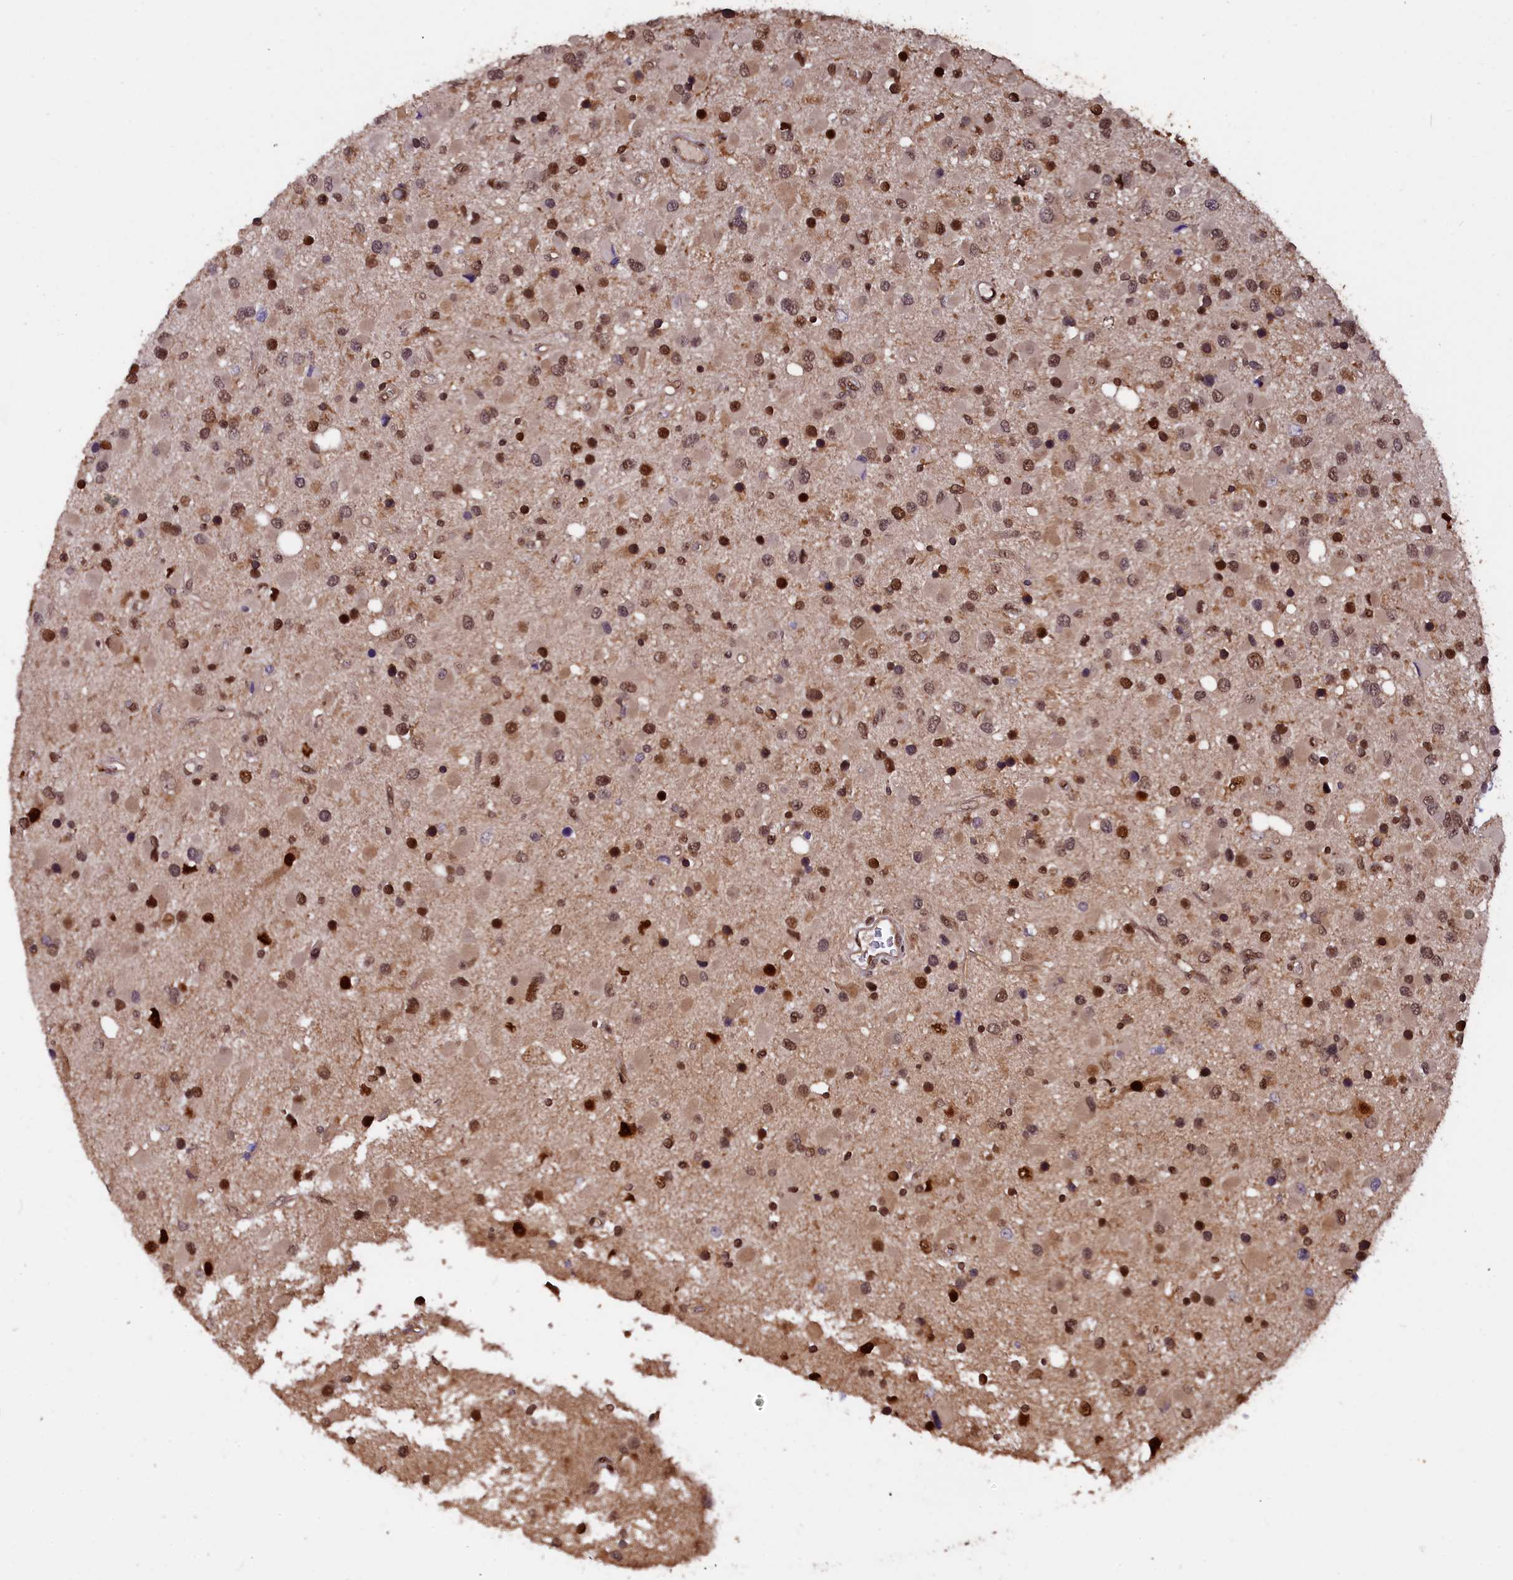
{"staining": {"intensity": "moderate", "quantity": "25%-75%", "location": "nuclear"}, "tissue": "glioma", "cell_type": "Tumor cells", "image_type": "cancer", "snomed": [{"axis": "morphology", "description": "Glioma, malignant, High grade"}, {"axis": "topography", "description": "Brain"}], "caption": "Glioma stained for a protein (brown) shows moderate nuclear positive staining in about 25%-75% of tumor cells.", "gene": "ADRM1", "patient": {"sex": "male", "age": 53}}